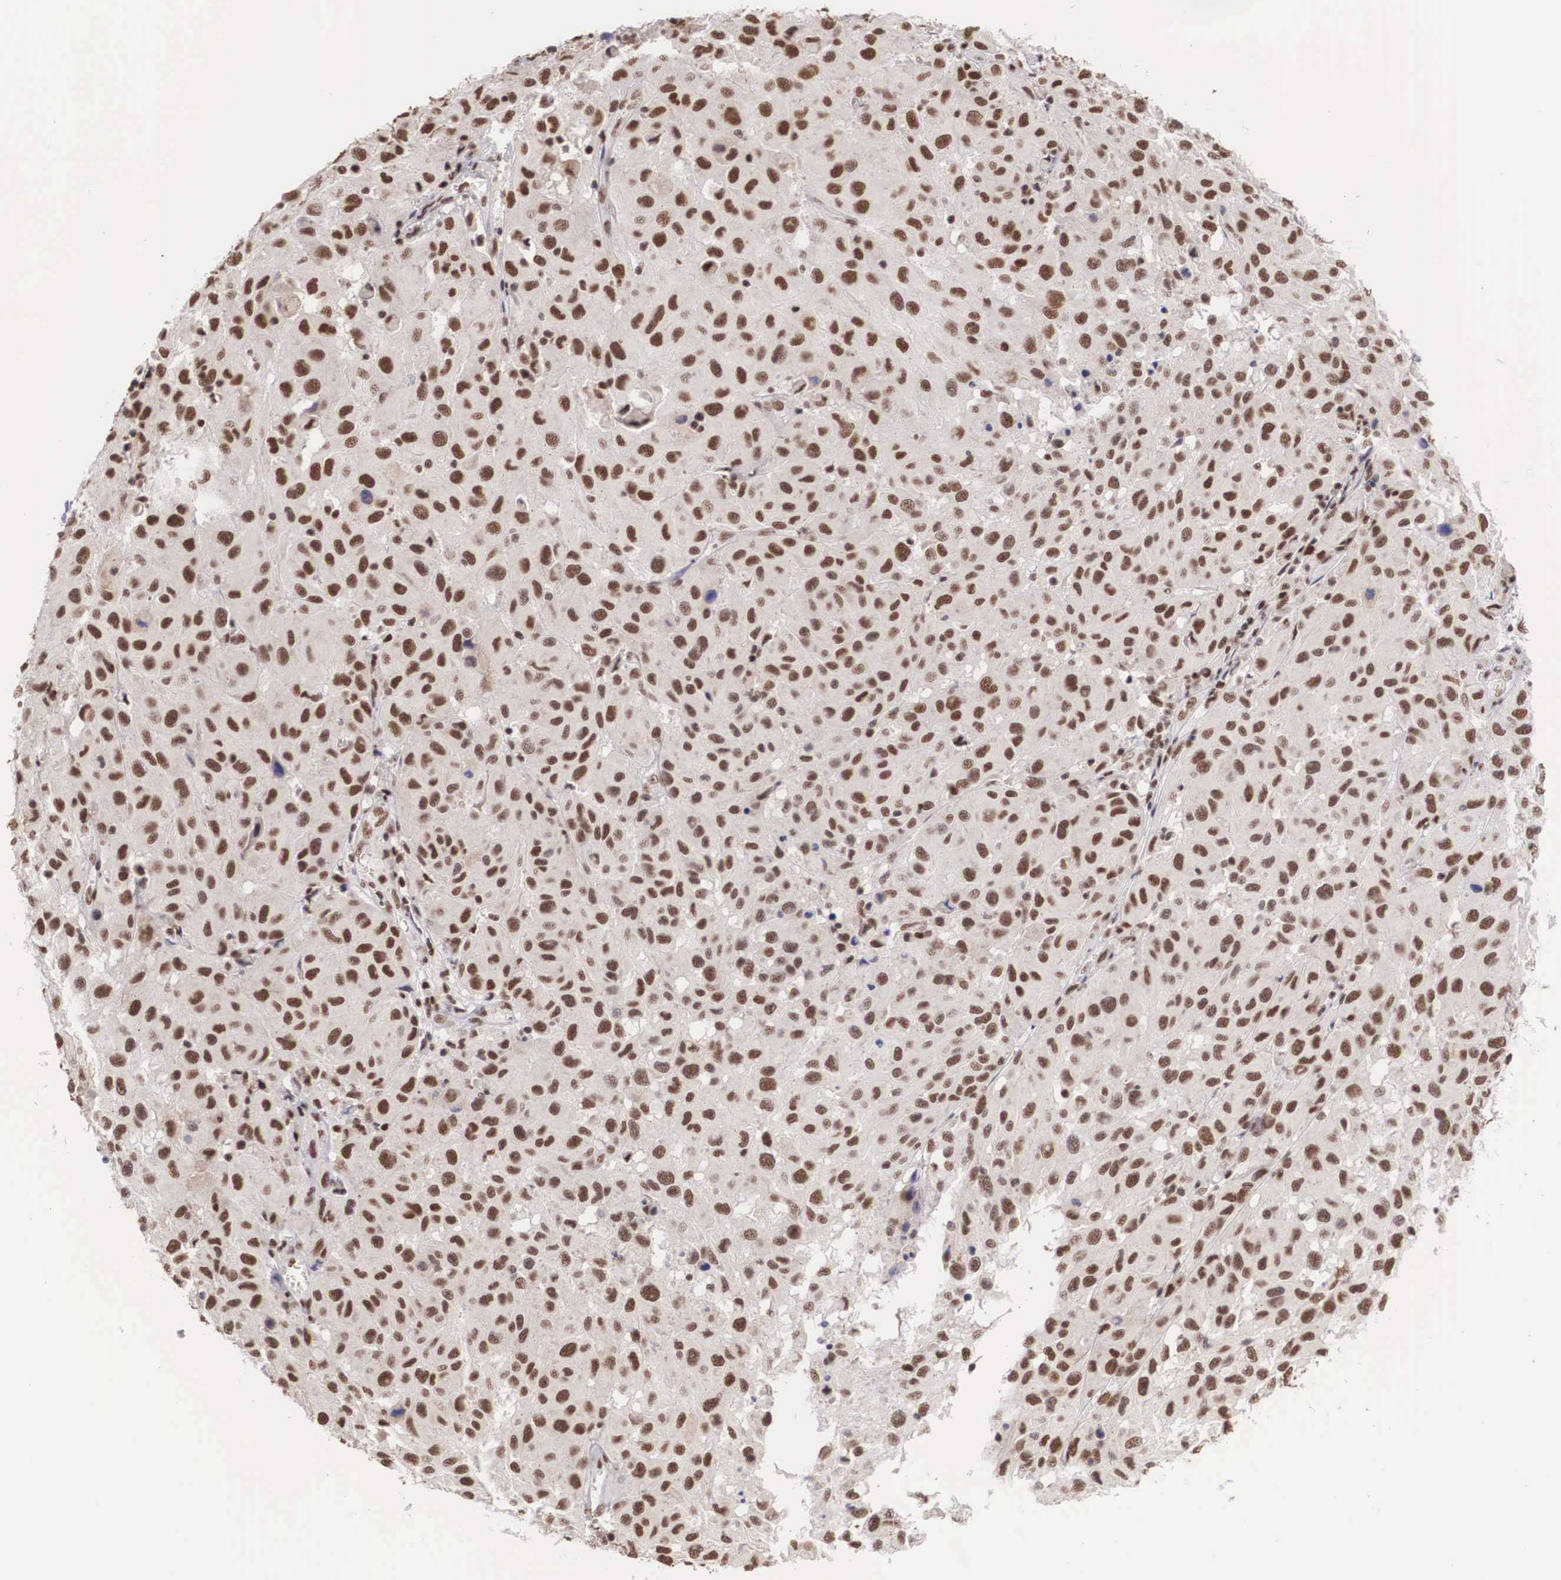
{"staining": {"intensity": "moderate", "quantity": ">75%", "location": "nuclear"}, "tissue": "melanoma", "cell_type": "Tumor cells", "image_type": "cancer", "snomed": [{"axis": "morphology", "description": "Malignant melanoma, NOS"}, {"axis": "topography", "description": "Skin"}], "caption": "This photomicrograph displays melanoma stained with immunohistochemistry (IHC) to label a protein in brown. The nuclear of tumor cells show moderate positivity for the protein. Nuclei are counter-stained blue.", "gene": "HTATSF1", "patient": {"sex": "female", "age": 77}}